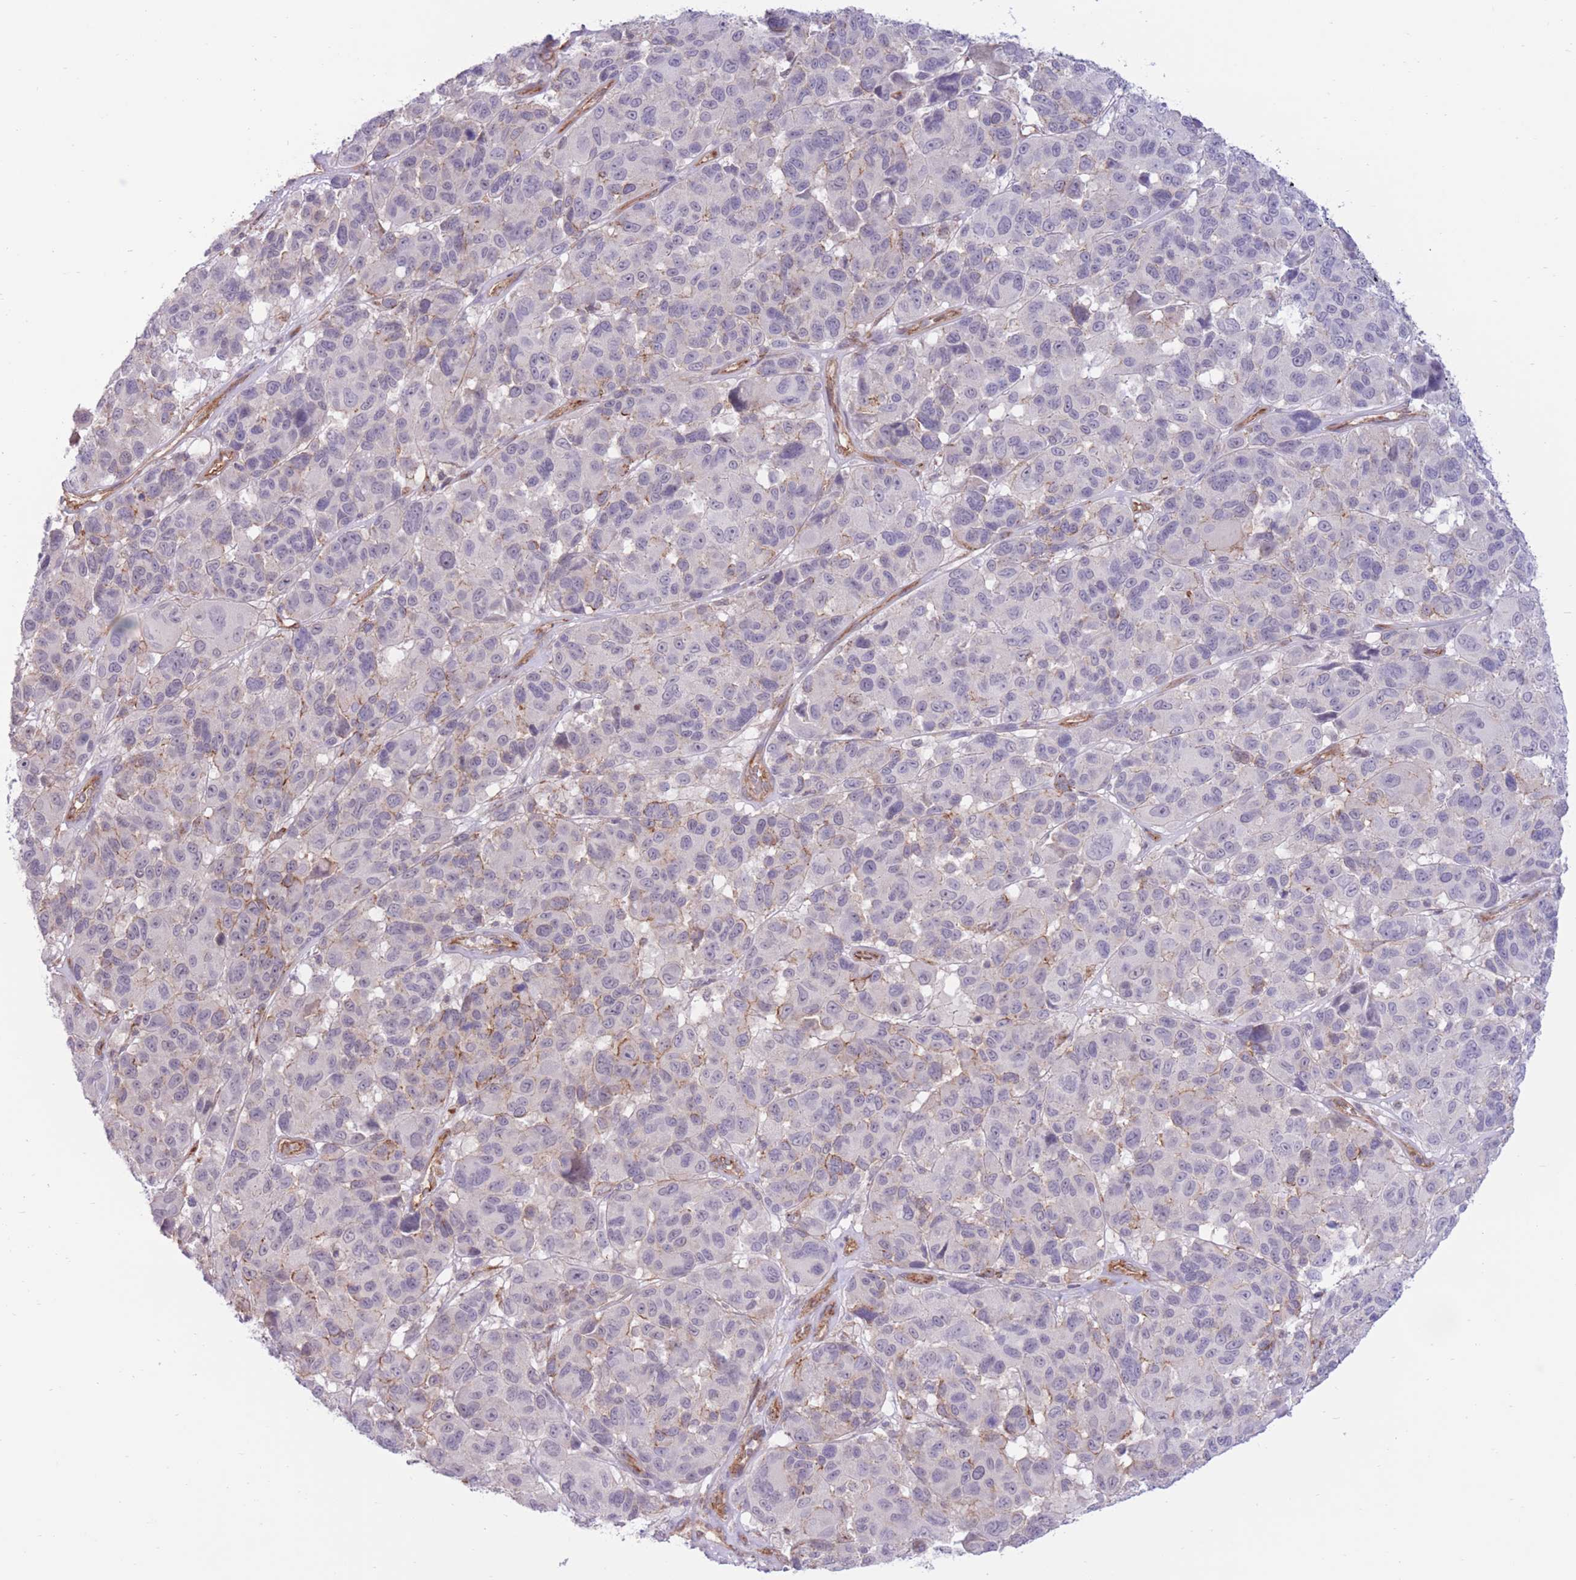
{"staining": {"intensity": "negative", "quantity": "none", "location": "none"}, "tissue": "melanoma", "cell_type": "Tumor cells", "image_type": "cancer", "snomed": [{"axis": "morphology", "description": "Malignant melanoma, NOS"}, {"axis": "topography", "description": "Skin"}], "caption": "IHC of malignant melanoma demonstrates no expression in tumor cells.", "gene": "MRPS31", "patient": {"sex": "female", "age": 66}}